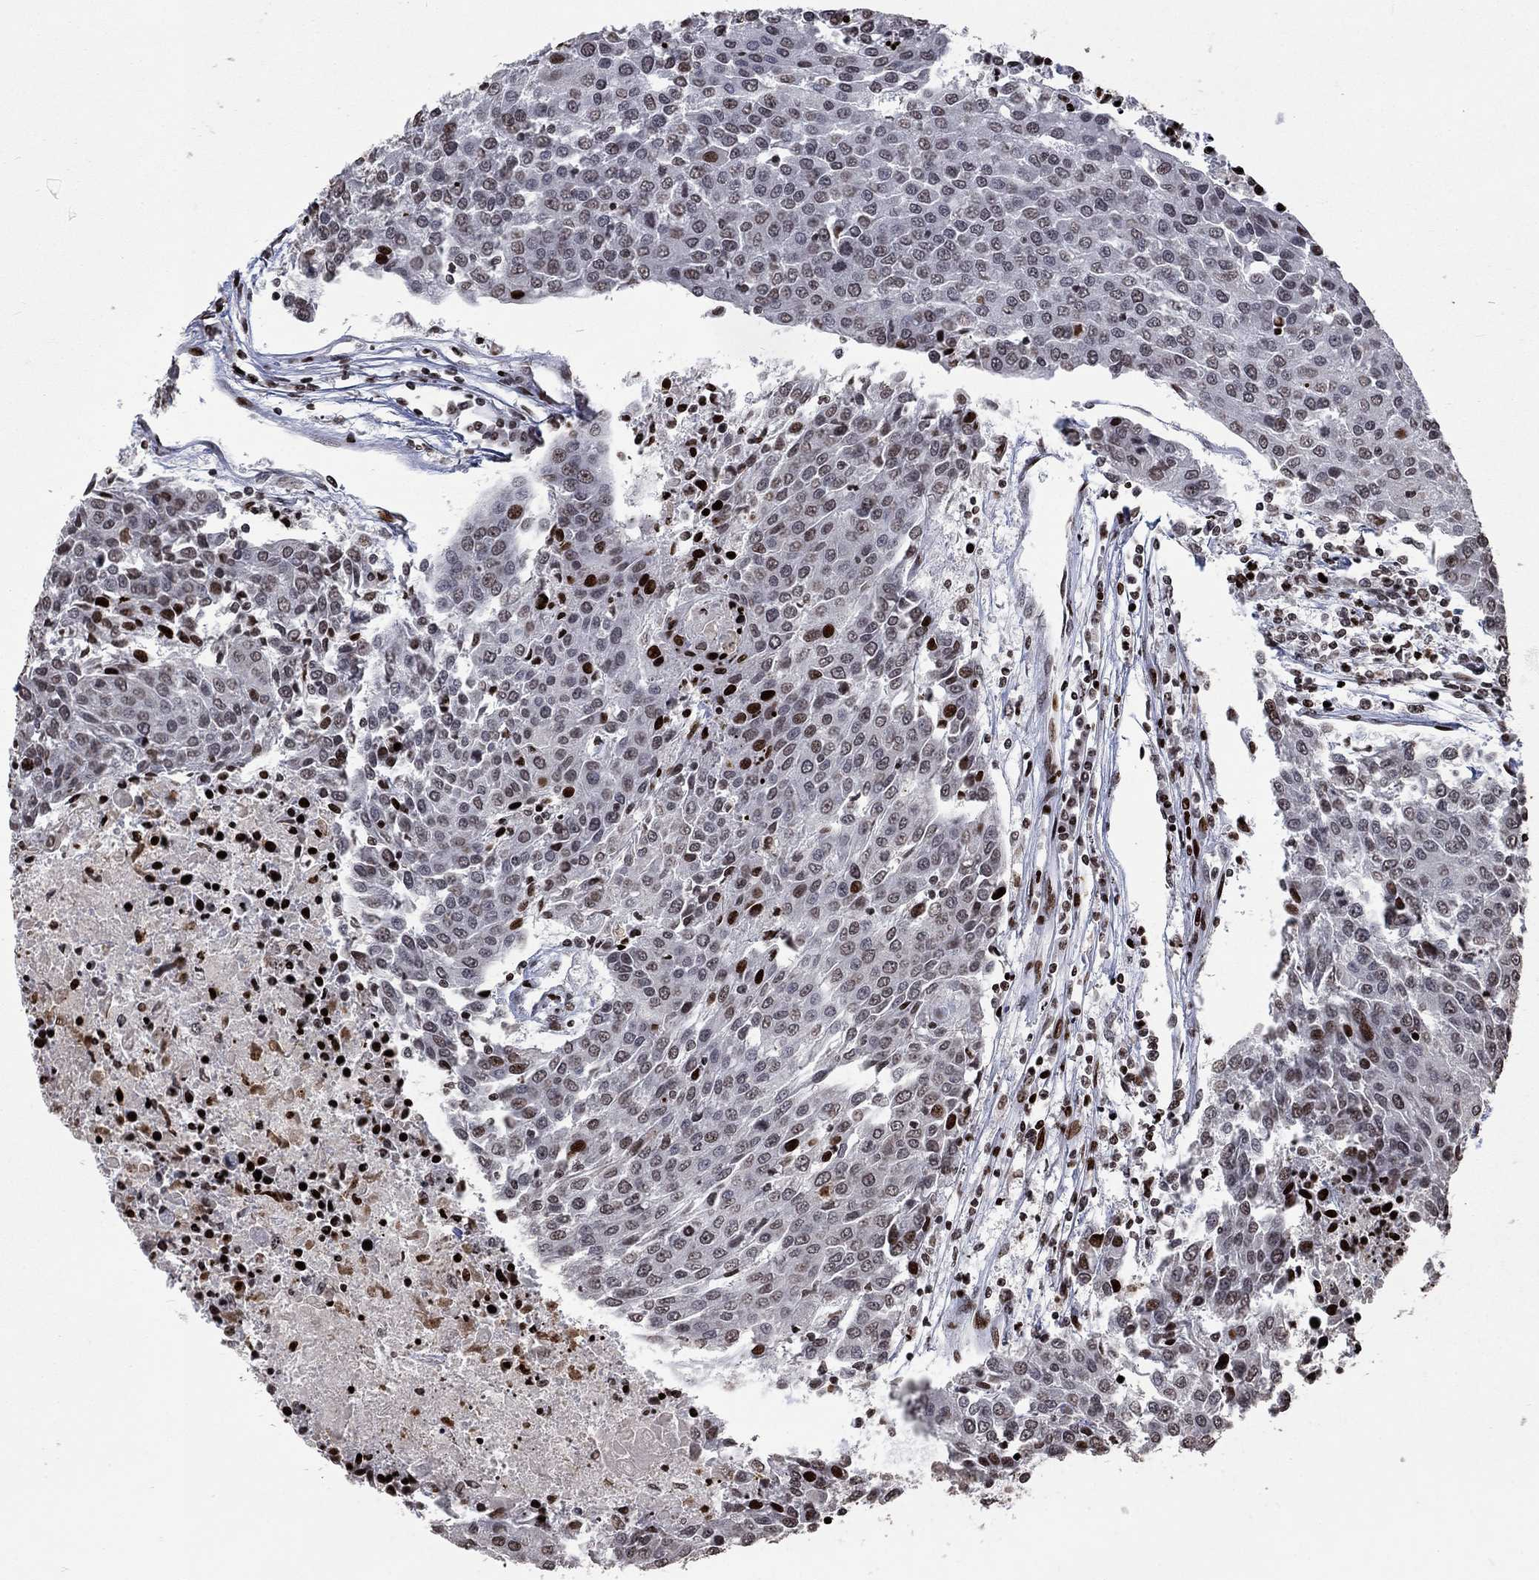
{"staining": {"intensity": "moderate", "quantity": "<25%", "location": "nuclear"}, "tissue": "urothelial cancer", "cell_type": "Tumor cells", "image_type": "cancer", "snomed": [{"axis": "morphology", "description": "Urothelial carcinoma, High grade"}, {"axis": "topography", "description": "Urinary bladder"}], "caption": "Human high-grade urothelial carcinoma stained for a protein (brown) displays moderate nuclear positive staining in about <25% of tumor cells.", "gene": "SRSF3", "patient": {"sex": "female", "age": 85}}